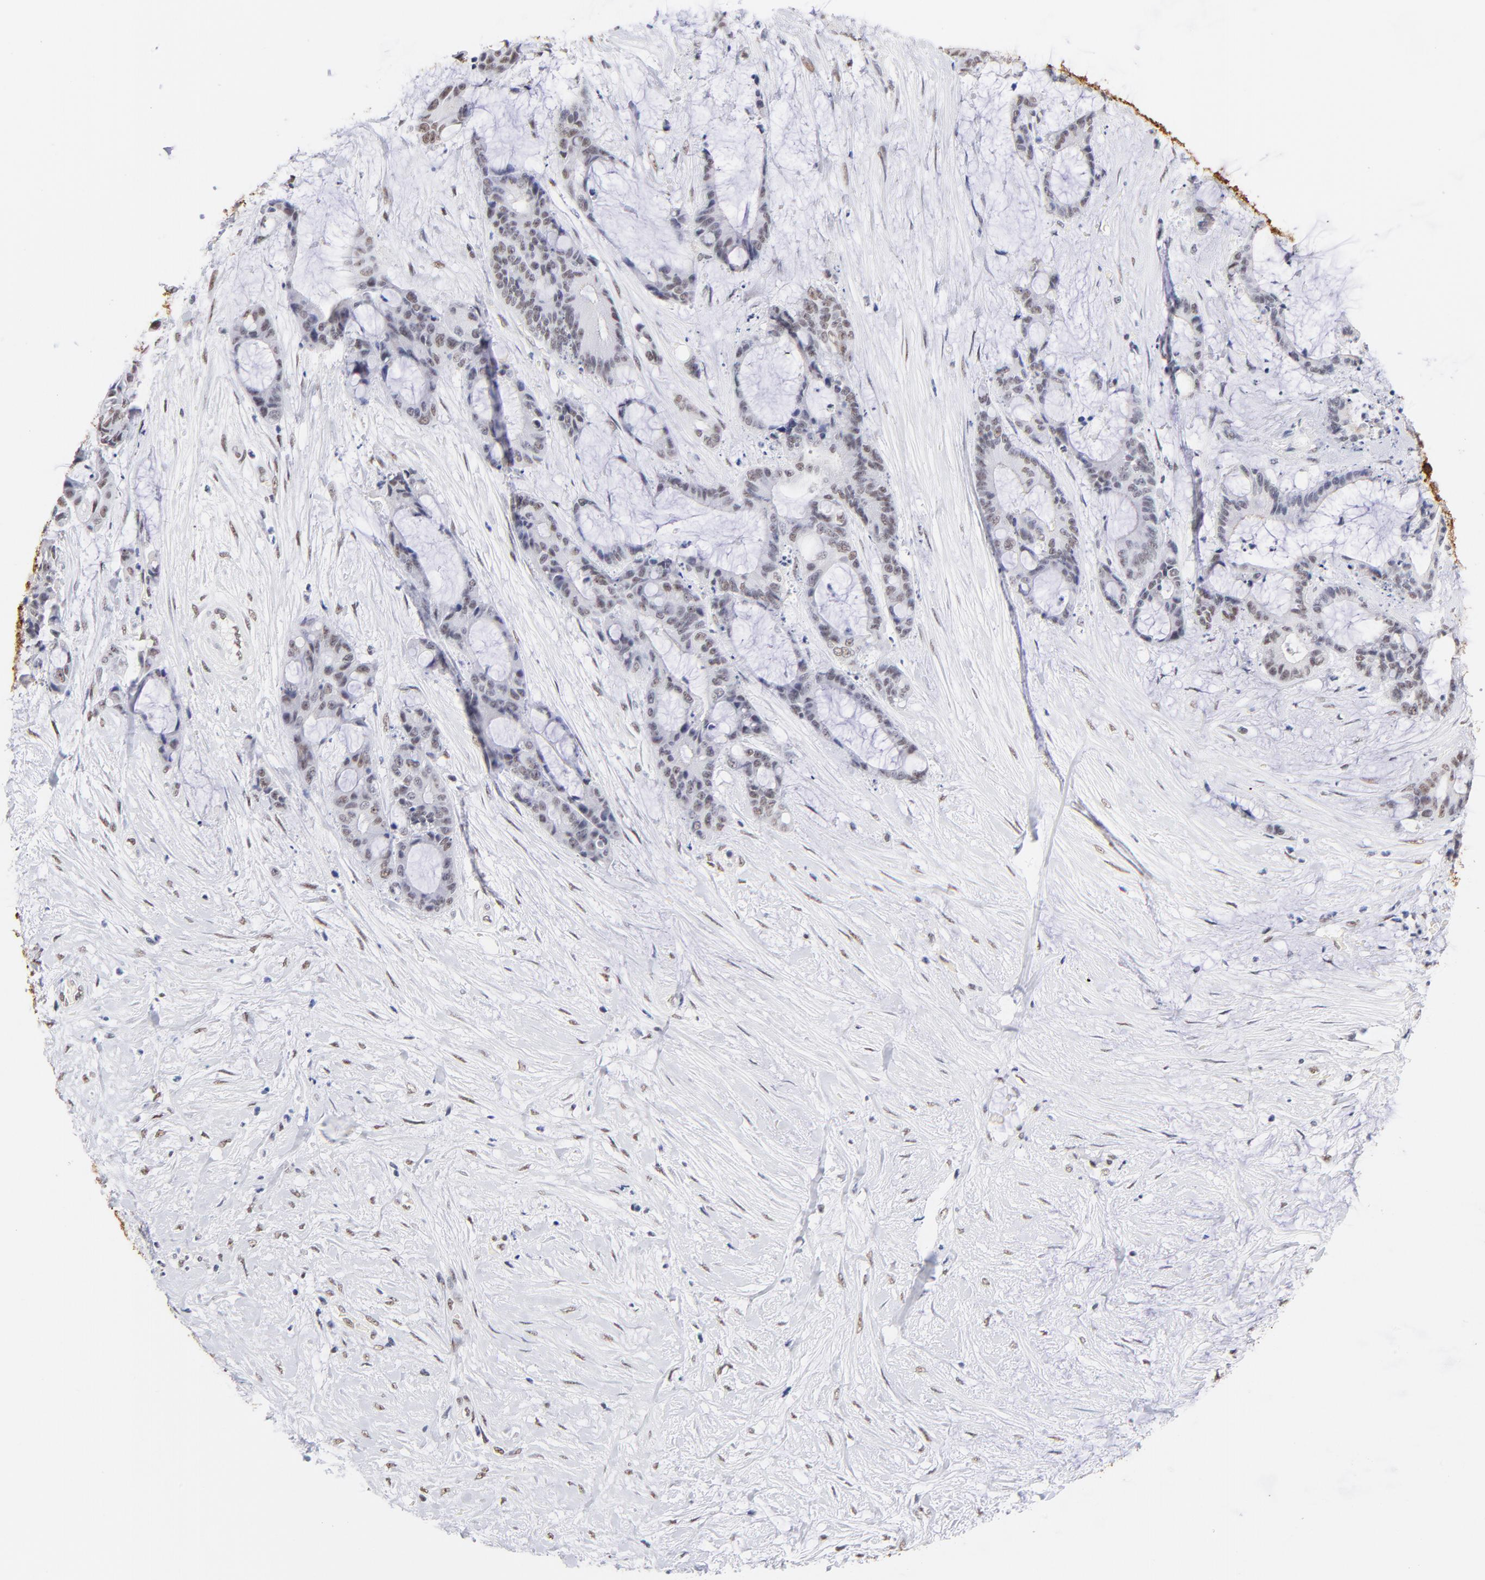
{"staining": {"intensity": "negative", "quantity": "none", "location": "none"}, "tissue": "liver cancer", "cell_type": "Tumor cells", "image_type": "cancer", "snomed": [{"axis": "morphology", "description": "Cholangiocarcinoma"}, {"axis": "topography", "description": "Liver"}], "caption": "IHC photomicrograph of neoplastic tissue: cholangiocarcinoma (liver) stained with DAB (3,3'-diaminobenzidine) exhibits no significant protein positivity in tumor cells.", "gene": "ZNF74", "patient": {"sex": "female", "age": 73}}